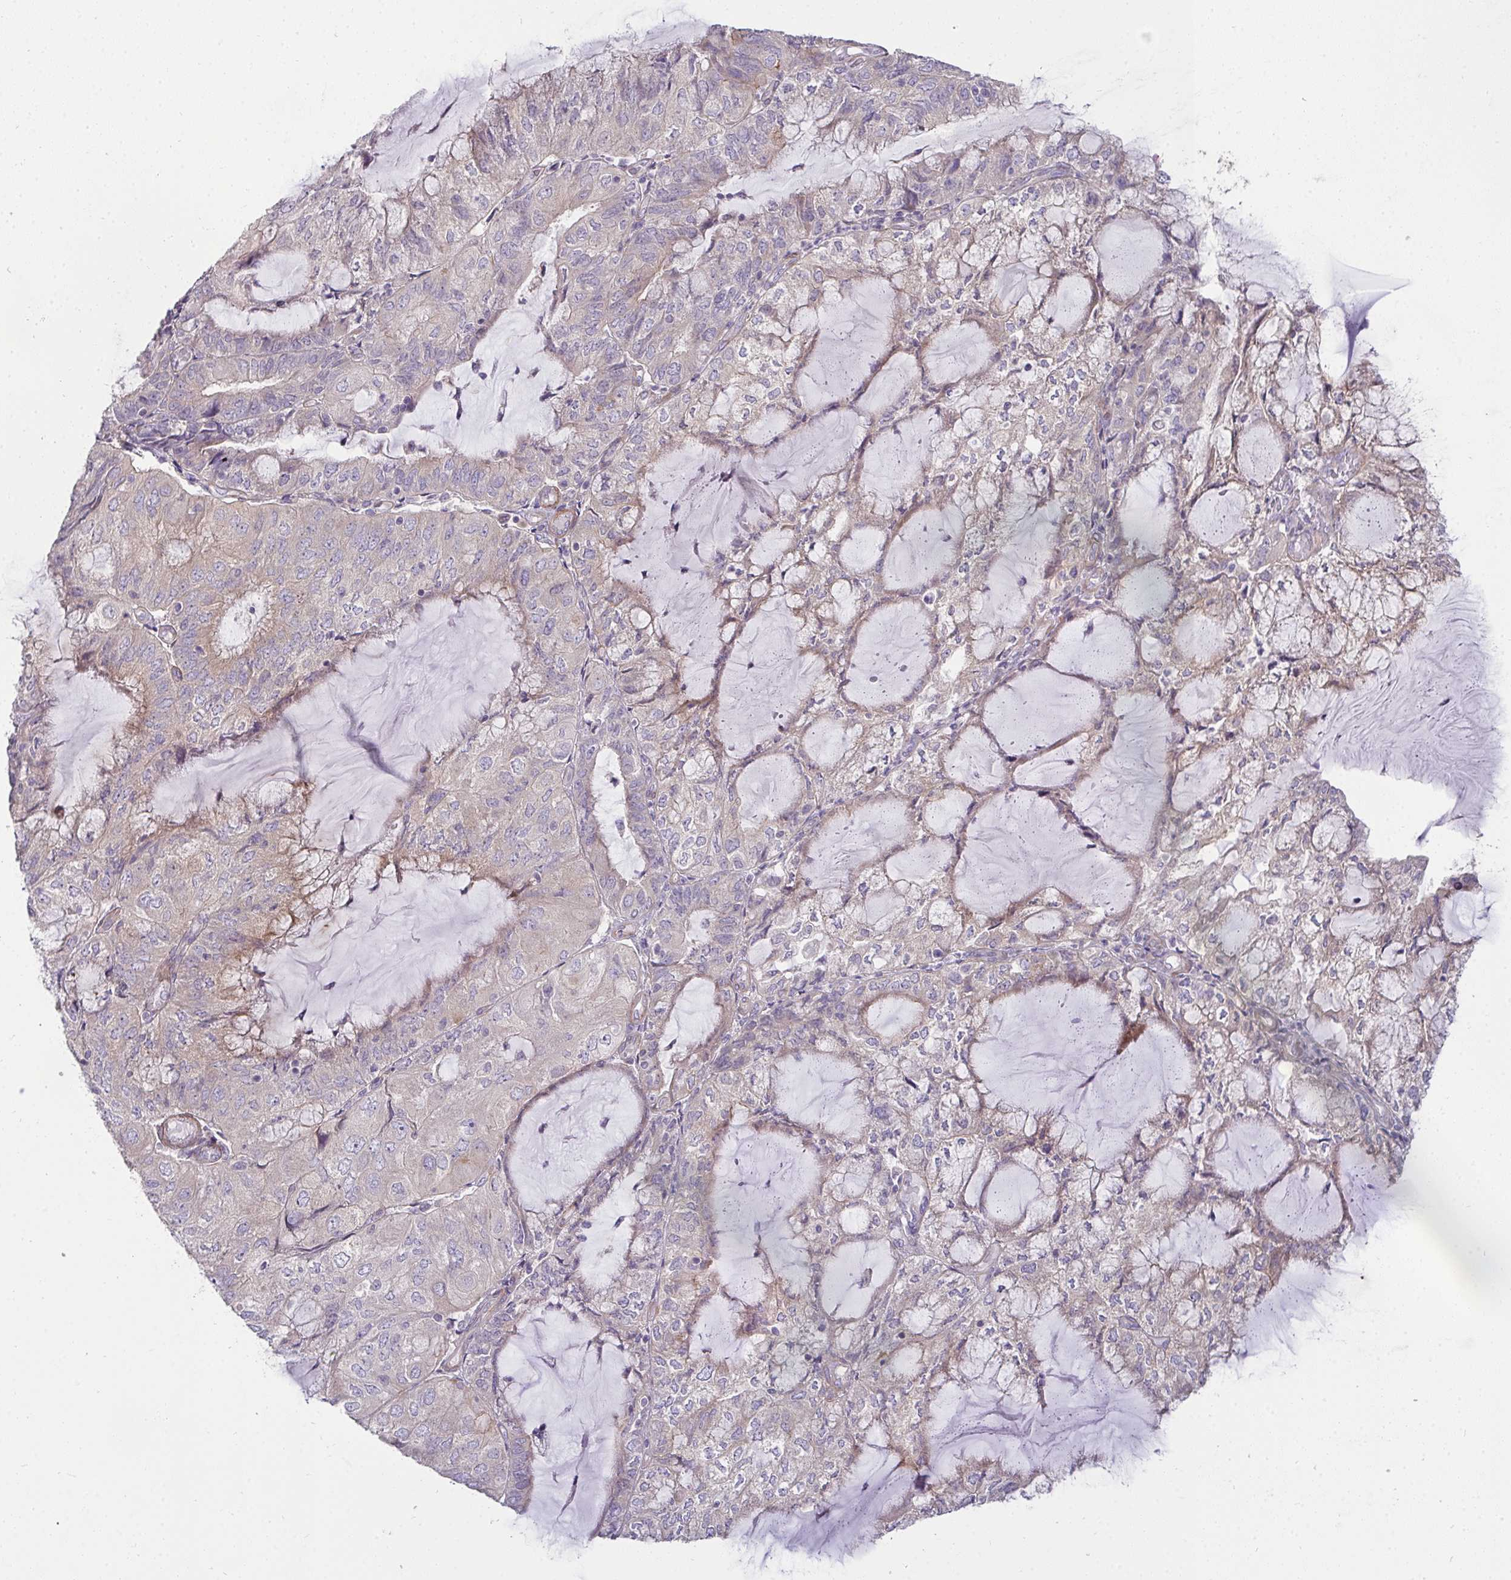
{"staining": {"intensity": "weak", "quantity": "<25%", "location": "cytoplasmic/membranous"}, "tissue": "endometrial cancer", "cell_type": "Tumor cells", "image_type": "cancer", "snomed": [{"axis": "morphology", "description": "Adenocarcinoma, NOS"}, {"axis": "topography", "description": "Endometrium"}], "caption": "Tumor cells show no significant staining in endometrial adenocarcinoma.", "gene": "SH2D1B", "patient": {"sex": "female", "age": 81}}